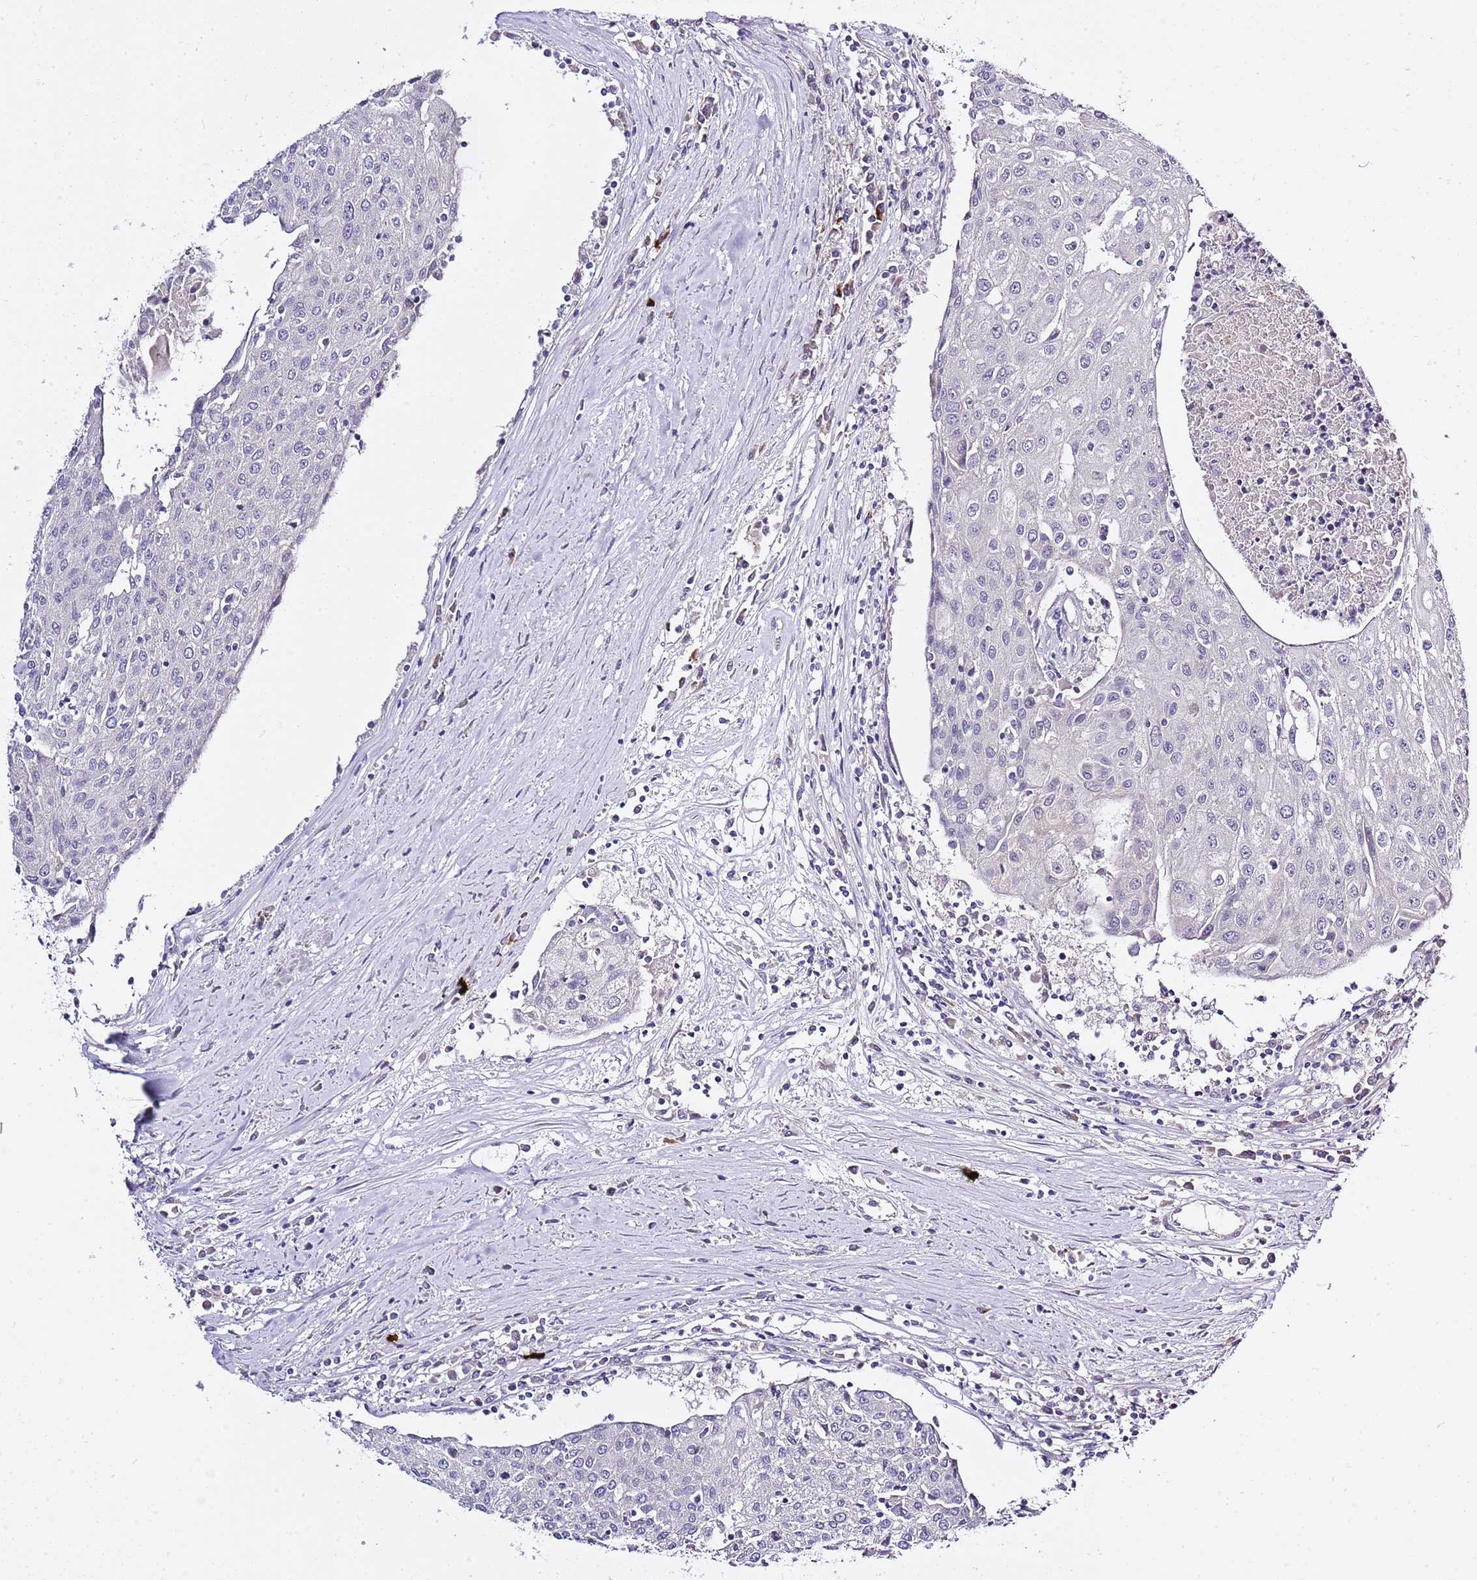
{"staining": {"intensity": "negative", "quantity": "none", "location": "none"}, "tissue": "urothelial cancer", "cell_type": "Tumor cells", "image_type": "cancer", "snomed": [{"axis": "morphology", "description": "Urothelial carcinoma, High grade"}, {"axis": "topography", "description": "Urinary bladder"}], "caption": "Immunohistochemistry (IHC) of human urothelial cancer demonstrates no staining in tumor cells.", "gene": "RFK", "patient": {"sex": "female", "age": 85}}